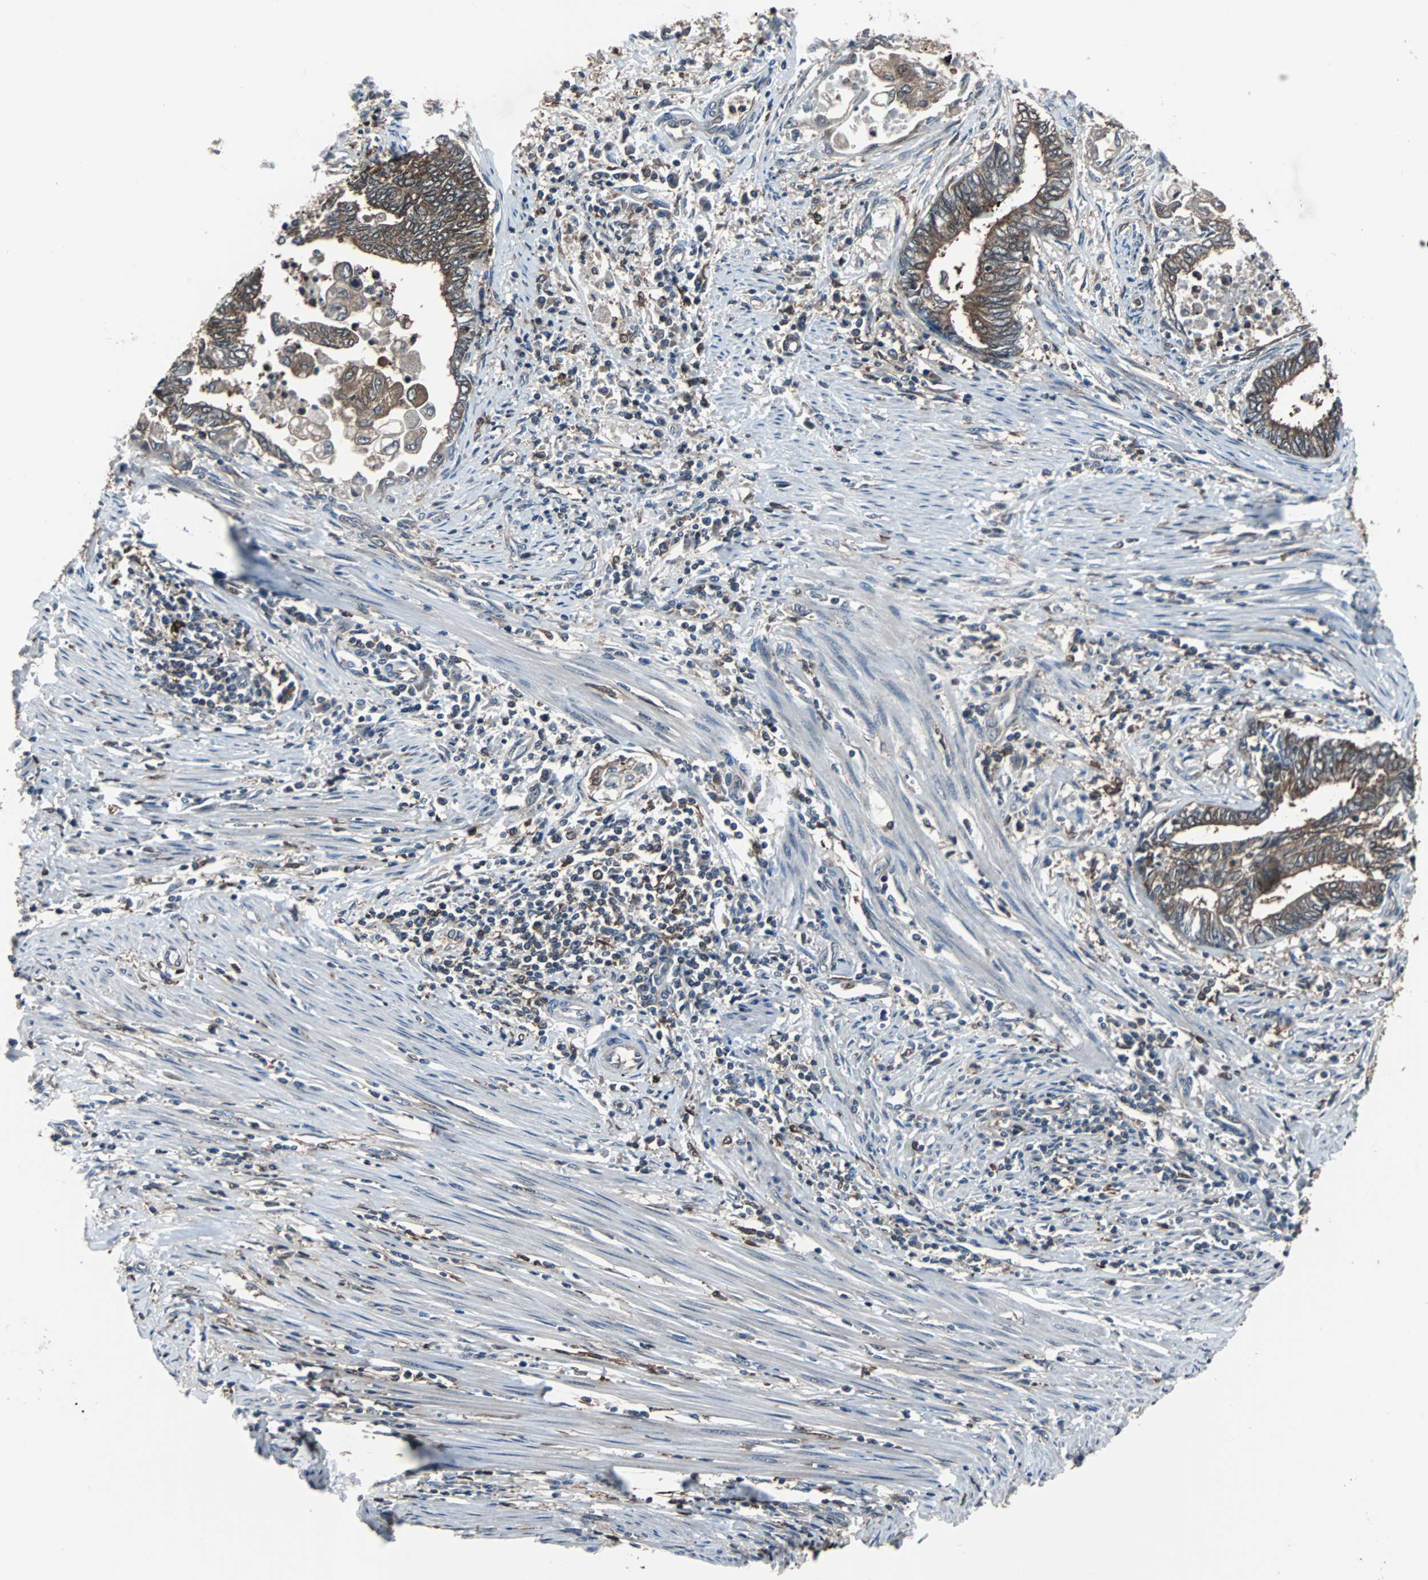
{"staining": {"intensity": "moderate", "quantity": ">75%", "location": "cytoplasmic/membranous"}, "tissue": "endometrial cancer", "cell_type": "Tumor cells", "image_type": "cancer", "snomed": [{"axis": "morphology", "description": "Adenocarcinoma, NOS"}, {"axis": "topography", "description": "Uterus"}, {"axis": "topography", "description": "Endometrium"}], "caption": "Immunohistochemistry photomicrograph of neoplastic tissue: human endometrial cancer (adenocarcinoma) stained using immunohistochemistry demonstrates medium levels of moderate protein expression localized specifically in the cytoplasmic/membranous of tumor cells, appearing as a cytoplasmic/membranous brown color.", "gene": "PAK1", "patient": {"sex": "female", "age": 70}}